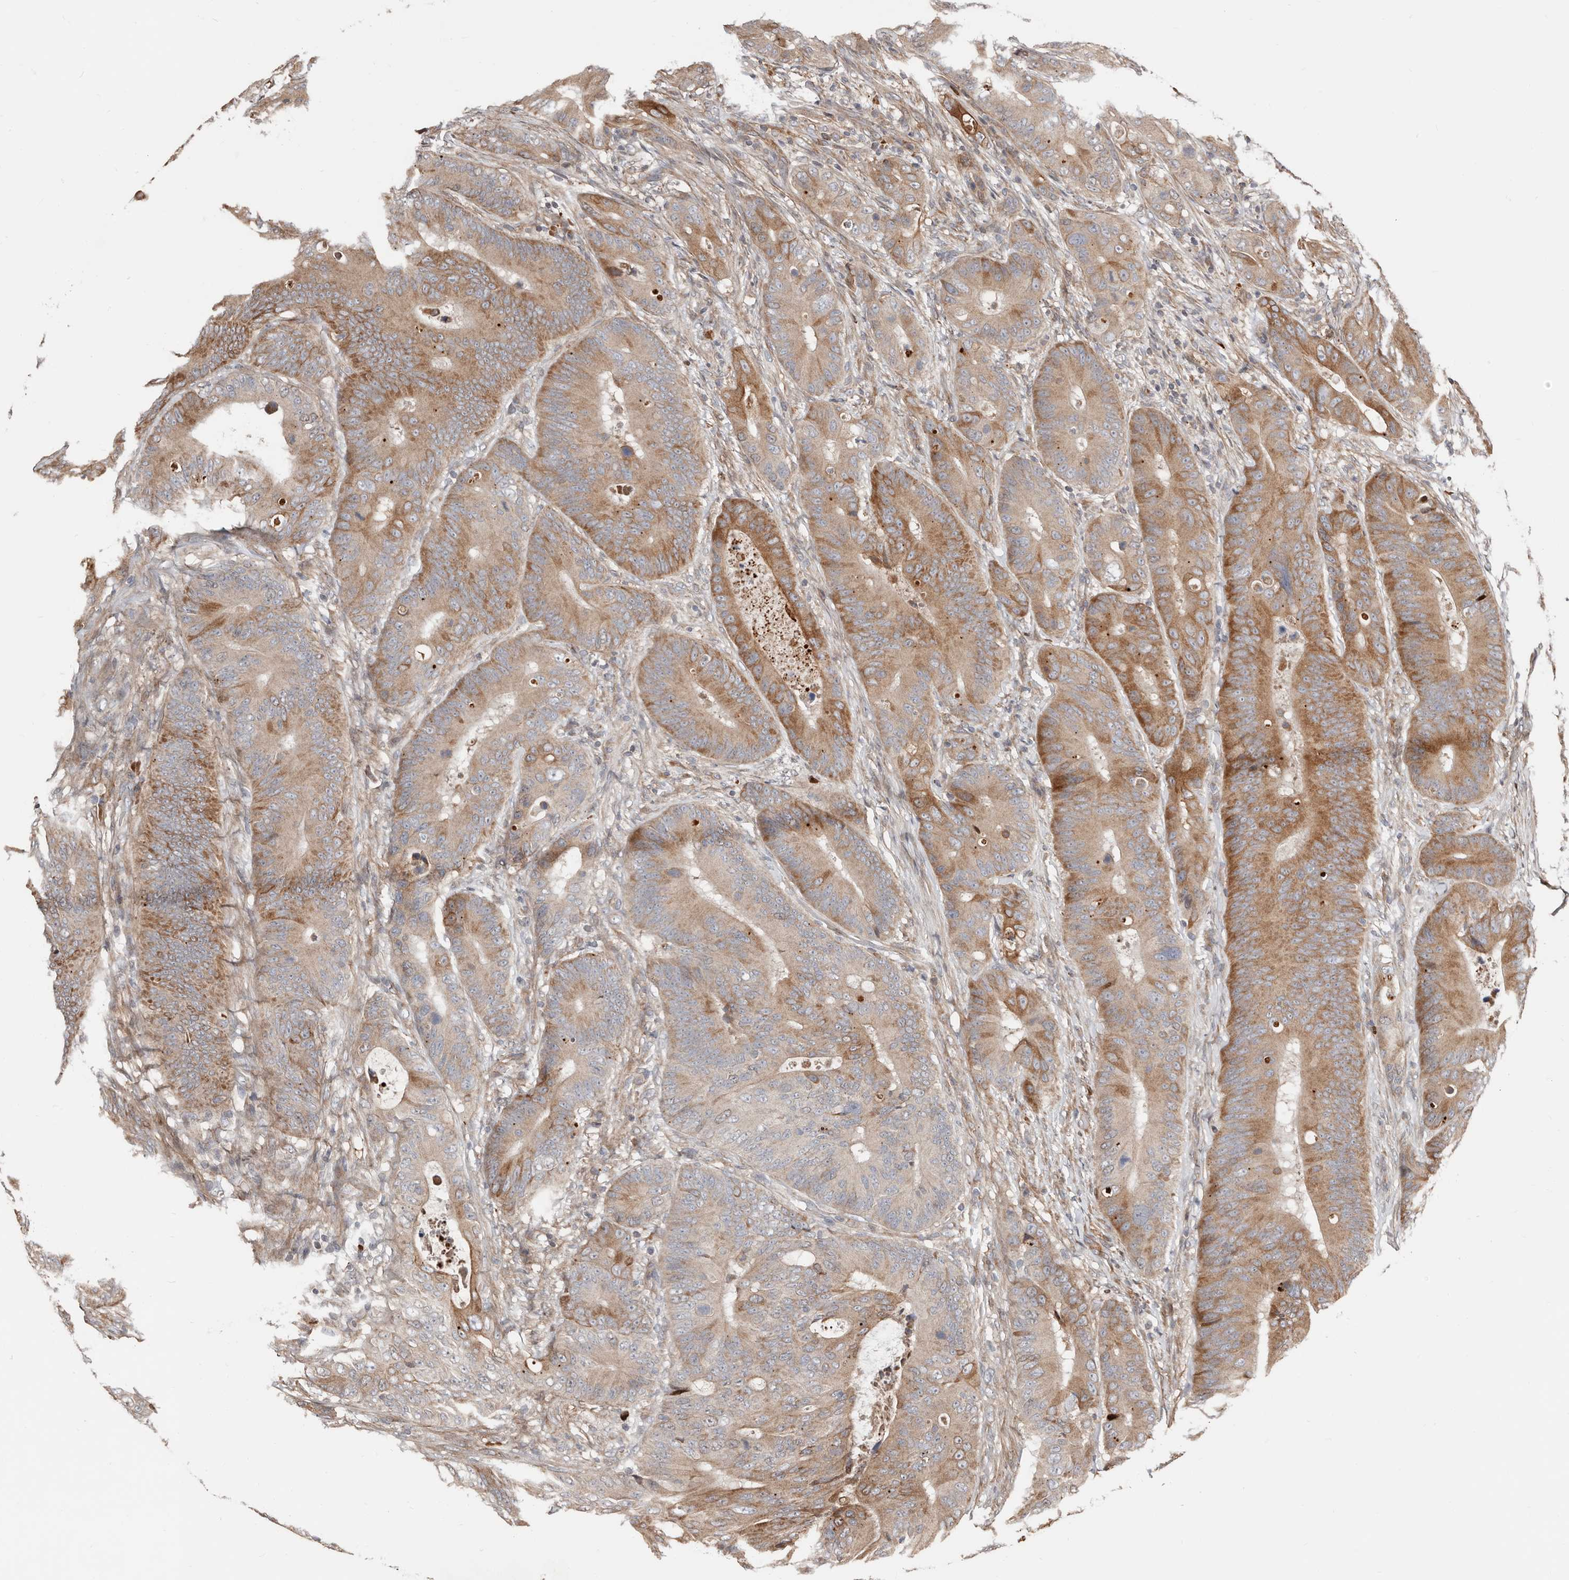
{"staining": {"intensity": "moderate", "quantity": ">75%", "location": "cytoplasmic/membranous"}, "tissue": "colorectal cancer", "cell_type": "Tumor cells", "image_type": "cancer", "snomed": [{"axis": "morphology", "description": "Adenocarcinoma, NOS"}, {"axis": "topography", "description": "Colon"}], "caption": "Colorectal adenocarcinoma stained for a protein (brown) exhibits moderate cytoplasmic/membranous positive staining in approximately >75% of tumor cells.", "gene": "SMYD4", "patient": {"sex": "male", "age": 83}}